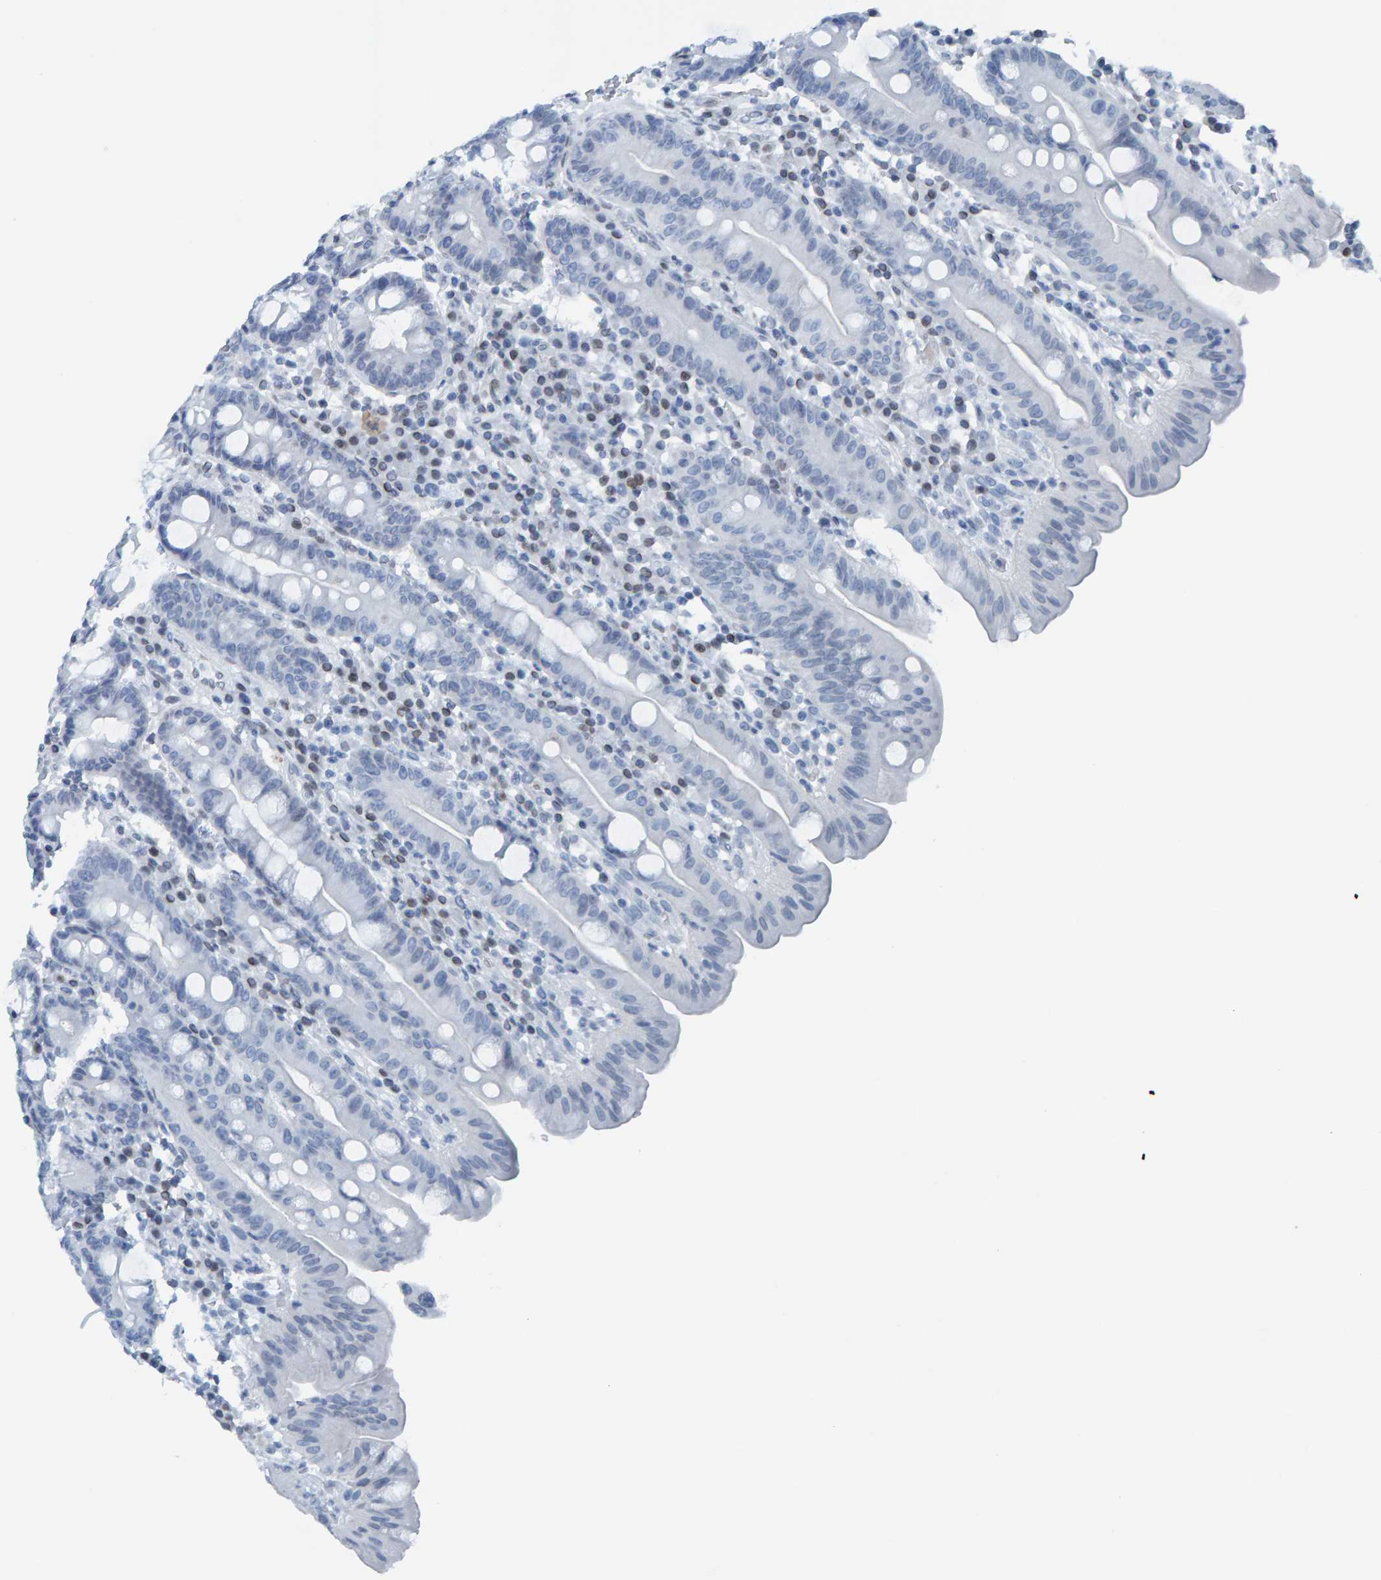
{"staining": {"intensity": "negative", "quantity": "none", "location": "none"}, "tissue": "duodenum", "cell_type": "Glandular cells", "image_type": "normal", "snomed": [{"axis": "morphology", "description": "Normal tissue, NOS"}, {"axis": "topography", "description": "Duodenum"}], "caption": "This is an IHC image of unremarkable human duodenum. There is no staining in glandular cells.", "gene": "LMNB2", "patient": {"sex": "male", "age": 50}}